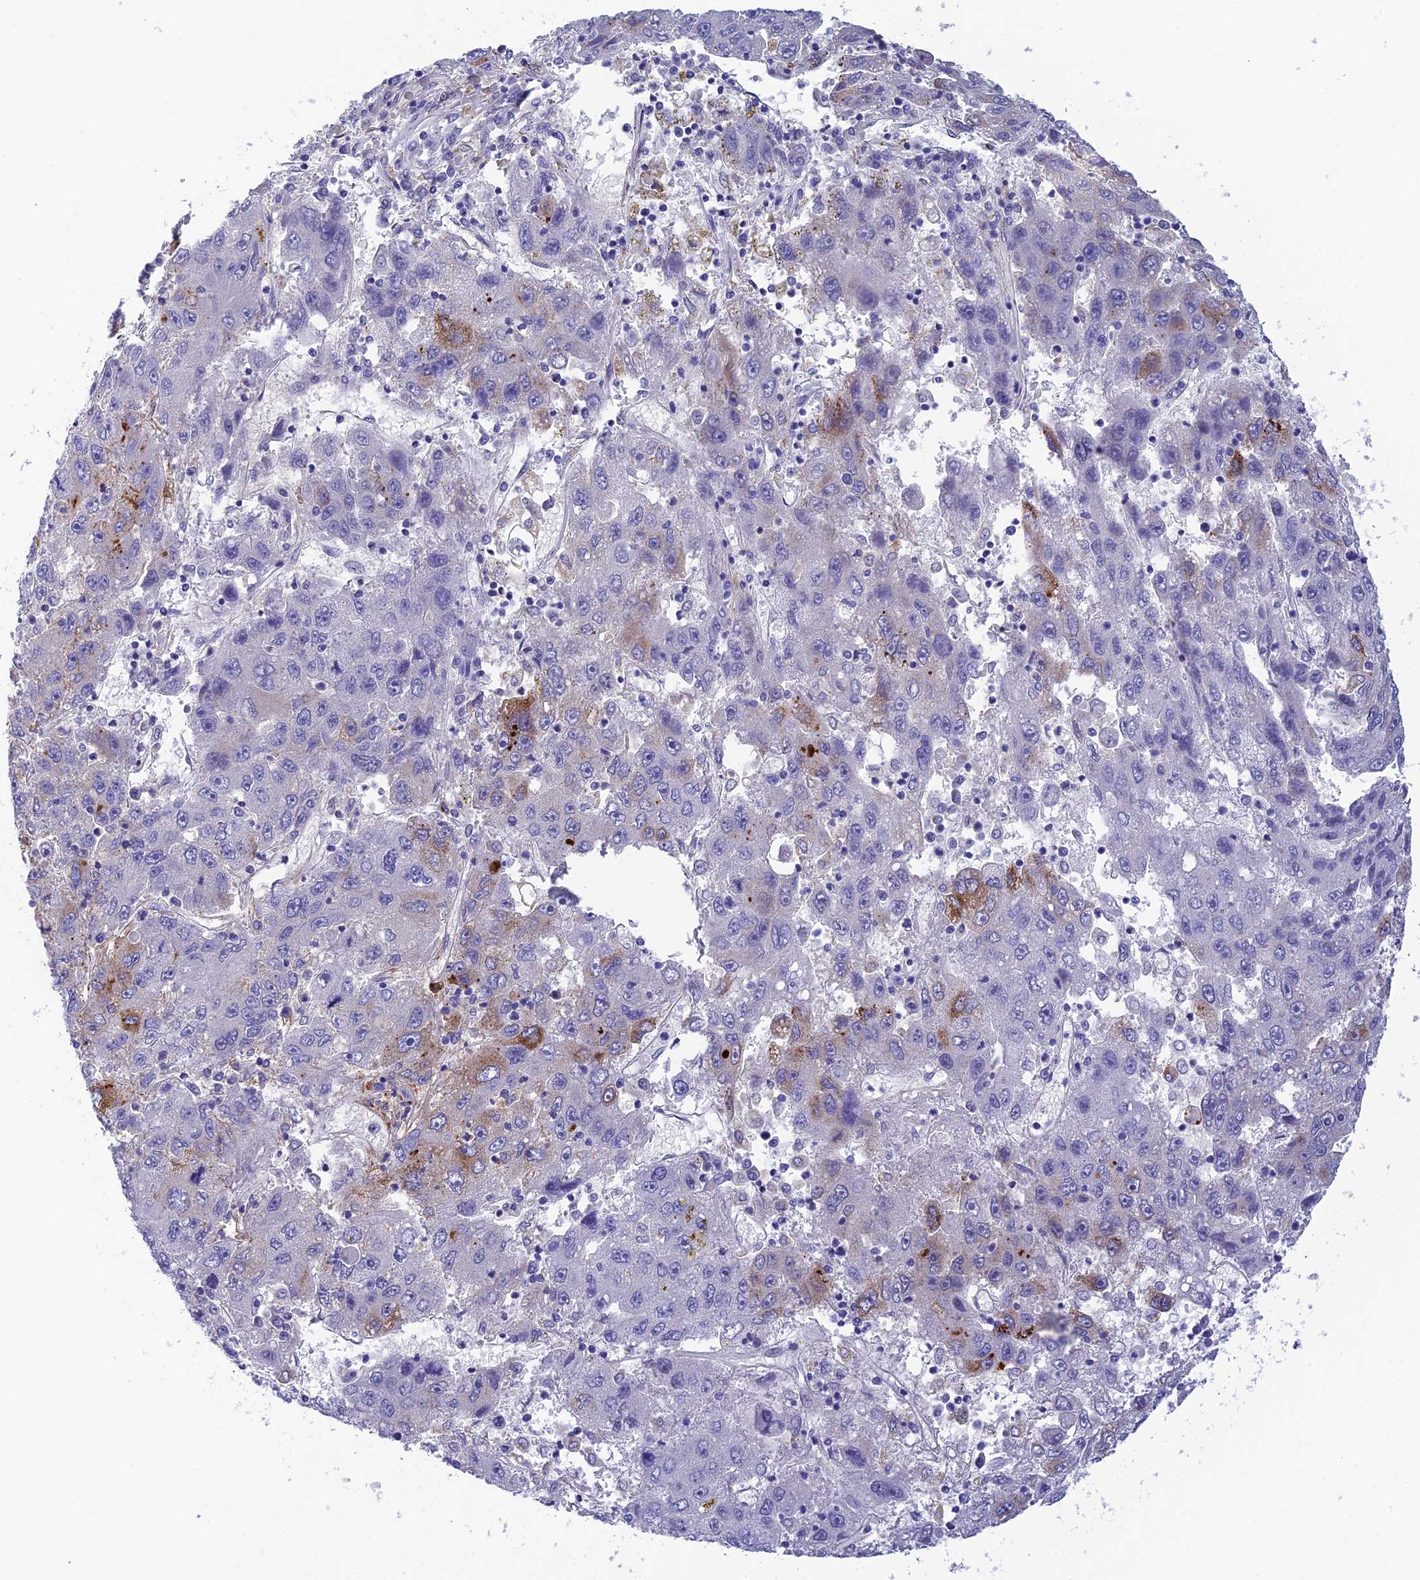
{"staining": {"intensity": "moderate", "quantity": "<25%", "location": "cytoplasmic/membranous"}, "tissue": "liver cancer", "cell_type": "Tumor cells", "image_type": "cancer", "snomed": [{"axis": "morphology", "description": "Carcinoma, Hepatocellular, NOS"}, {"axis": "topography", "description": "Liver"}], "caption": "Liver hepatocellular carcinoma was stained to show a protein in brown. There is low levels of moderate cytoplasmic/membranous staining in about <25% of tumor cells. (Brightfield microscopy of DAB IHC at high magnification).", "gene": "TNS1", "patient": {"sex": "male", "age": 49}}